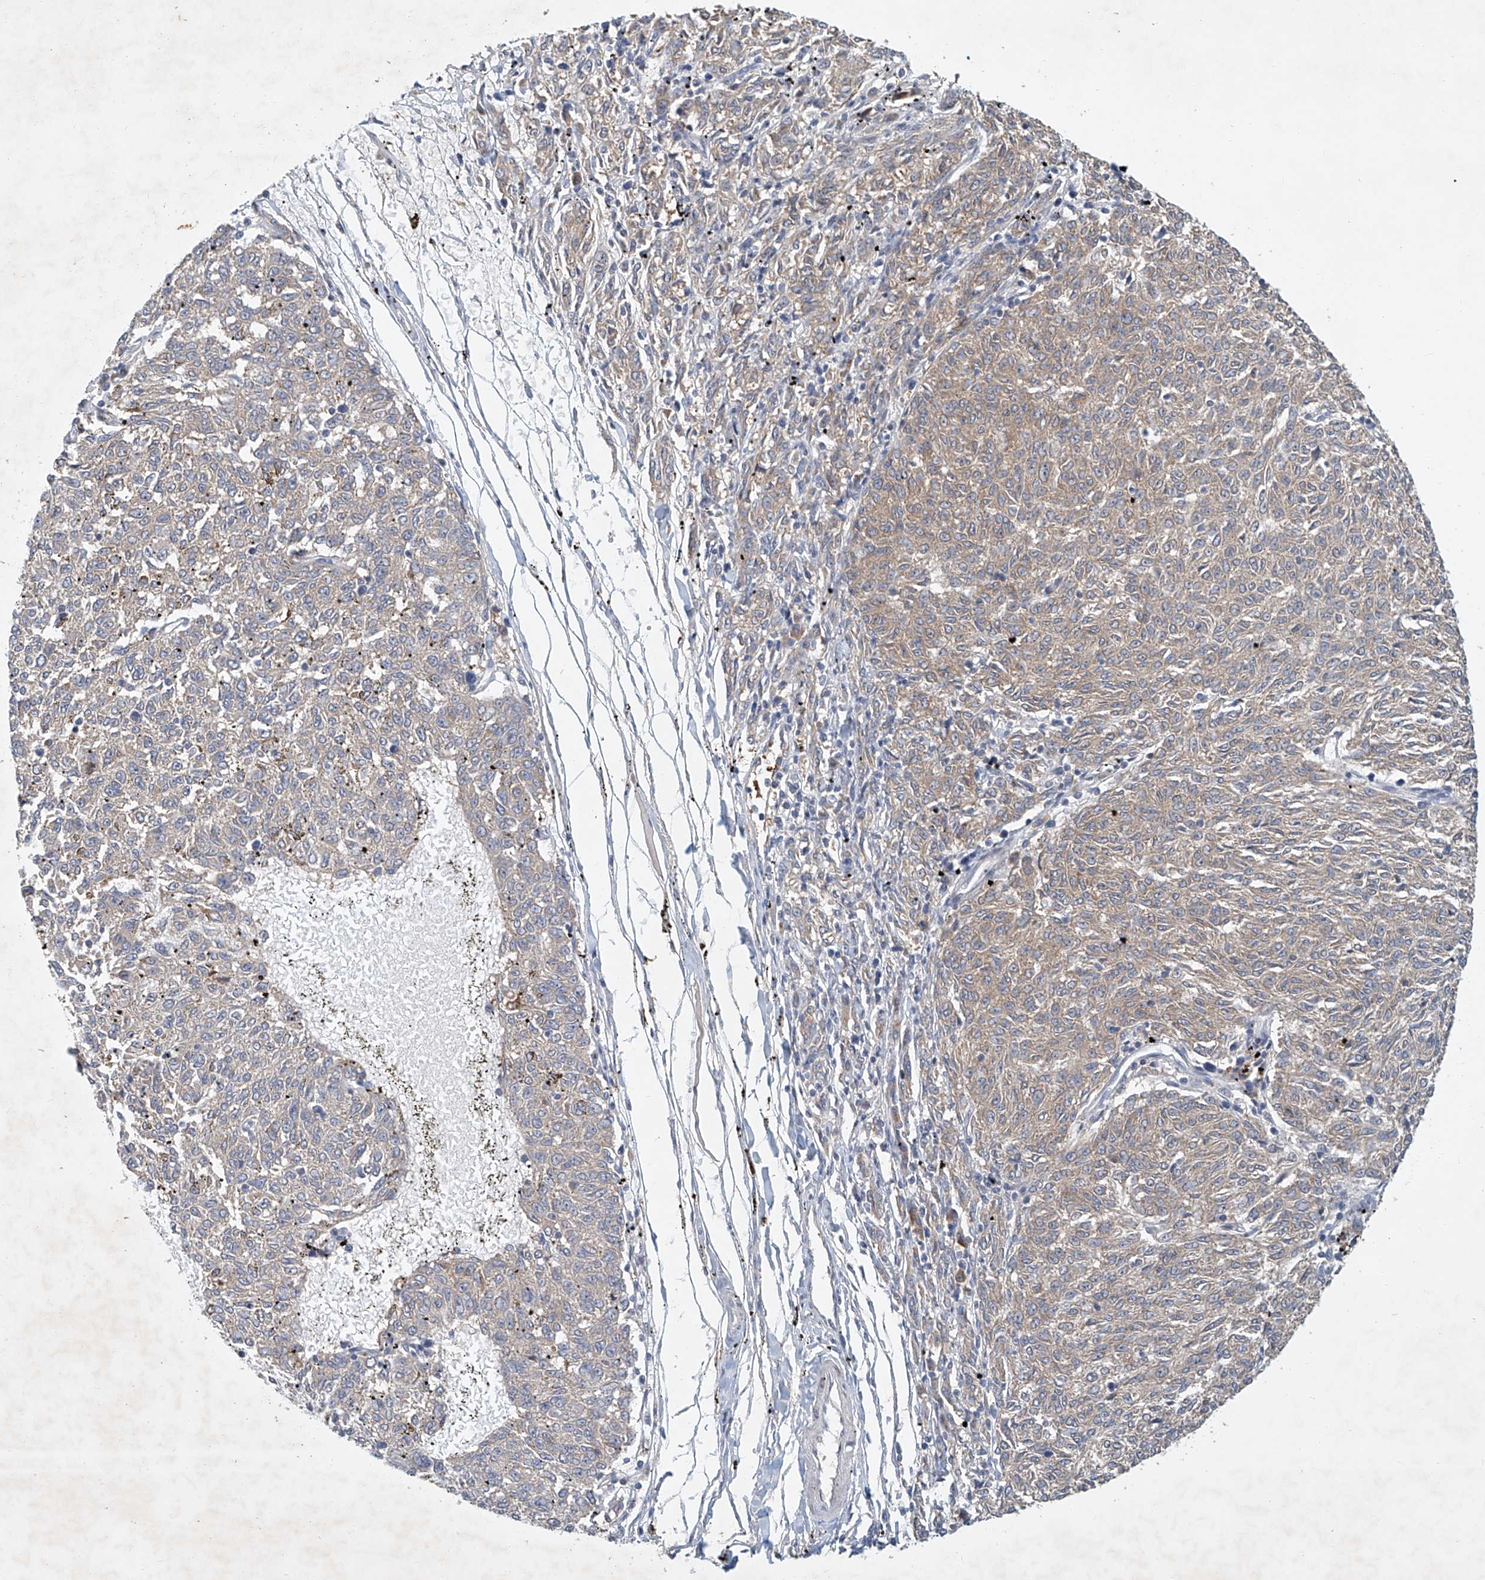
{"staining": {"intensity": "moderate", "quantity": "25%-75%", "location": "cytoplasmic/membranous"}, "tissue": "melanoma", "cell_type": "Tumor cells", "image_type": "cancer", "snomed": [{"axis": "morphology", "description": "Malignant melanoma, NOS"}, {"axis": "topography", "description": "Skin"}], "caption": "Immunohistochemical staining of human malignant melanoma exhibits medium levels of moderate cytoplasmic/membranous protein staining in about 25%-75% of tumor cells.", "gene": "CARMIL1", "patient": {"sex": "female", "age": 72}}